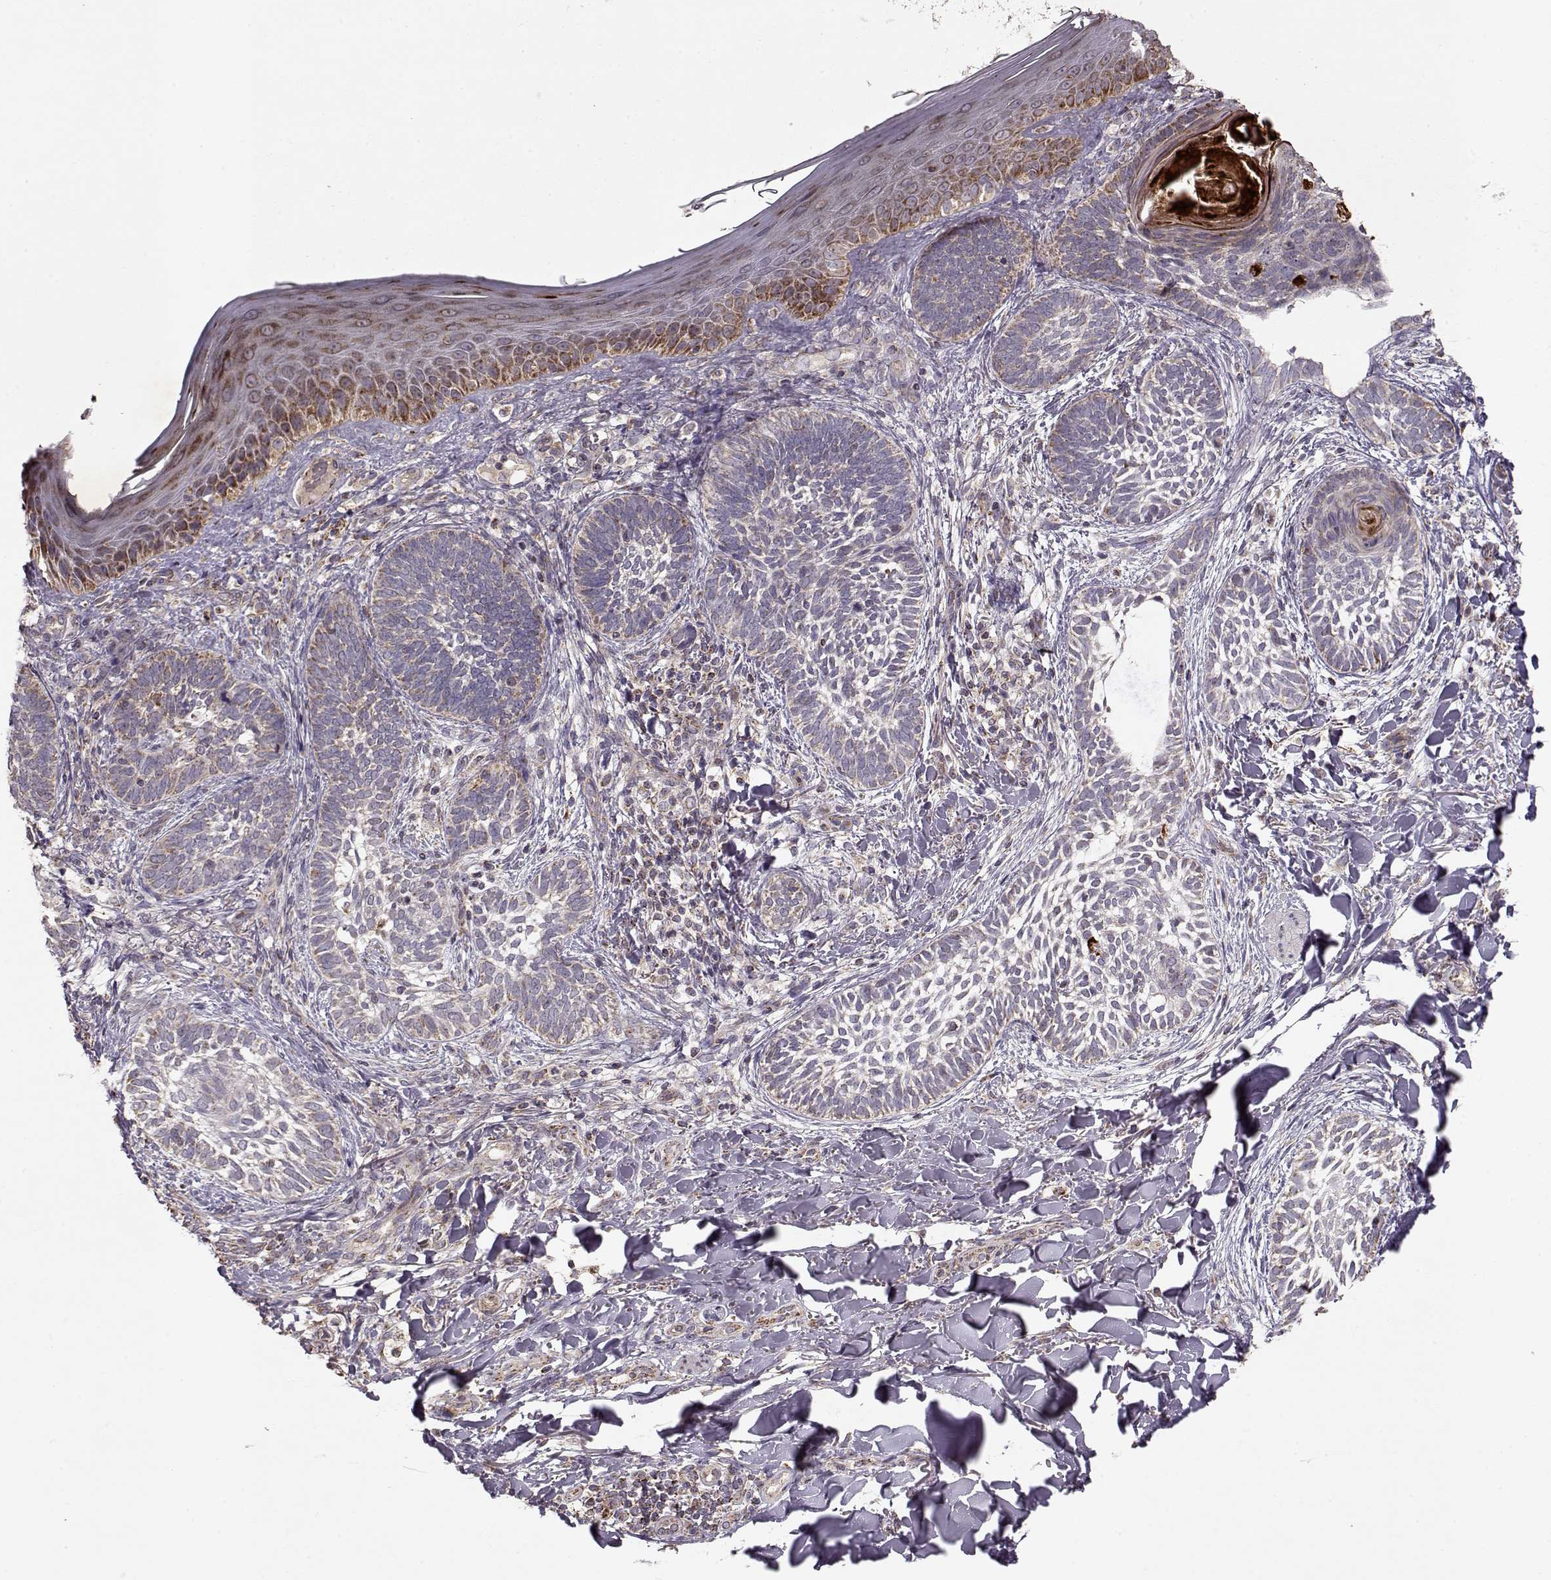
{"staining": {"intensity": "weak", "quantity": "25%-75%", "location": "cytoplasmic/membranous"}, "tissue": "skin cancer", "cell_type": "Tumor cells", "image_type": "cancer", "snomed": [{"axis": "morphology", "description": "Normal tissue, NOS"}, {"axis": "morphology", "description": "Basal cell carcinoma"}, {"axis": "topography", "description": "Skin"}], "caption": "Approximately 25%-75% of tumor cells in human skin cancer reveal weak cytoplasmic/membranous protein staining as visualized by brown immunohistochemical staining.", "gene": "CMTM3", "patient": {"sex": "male", "age": 46}}